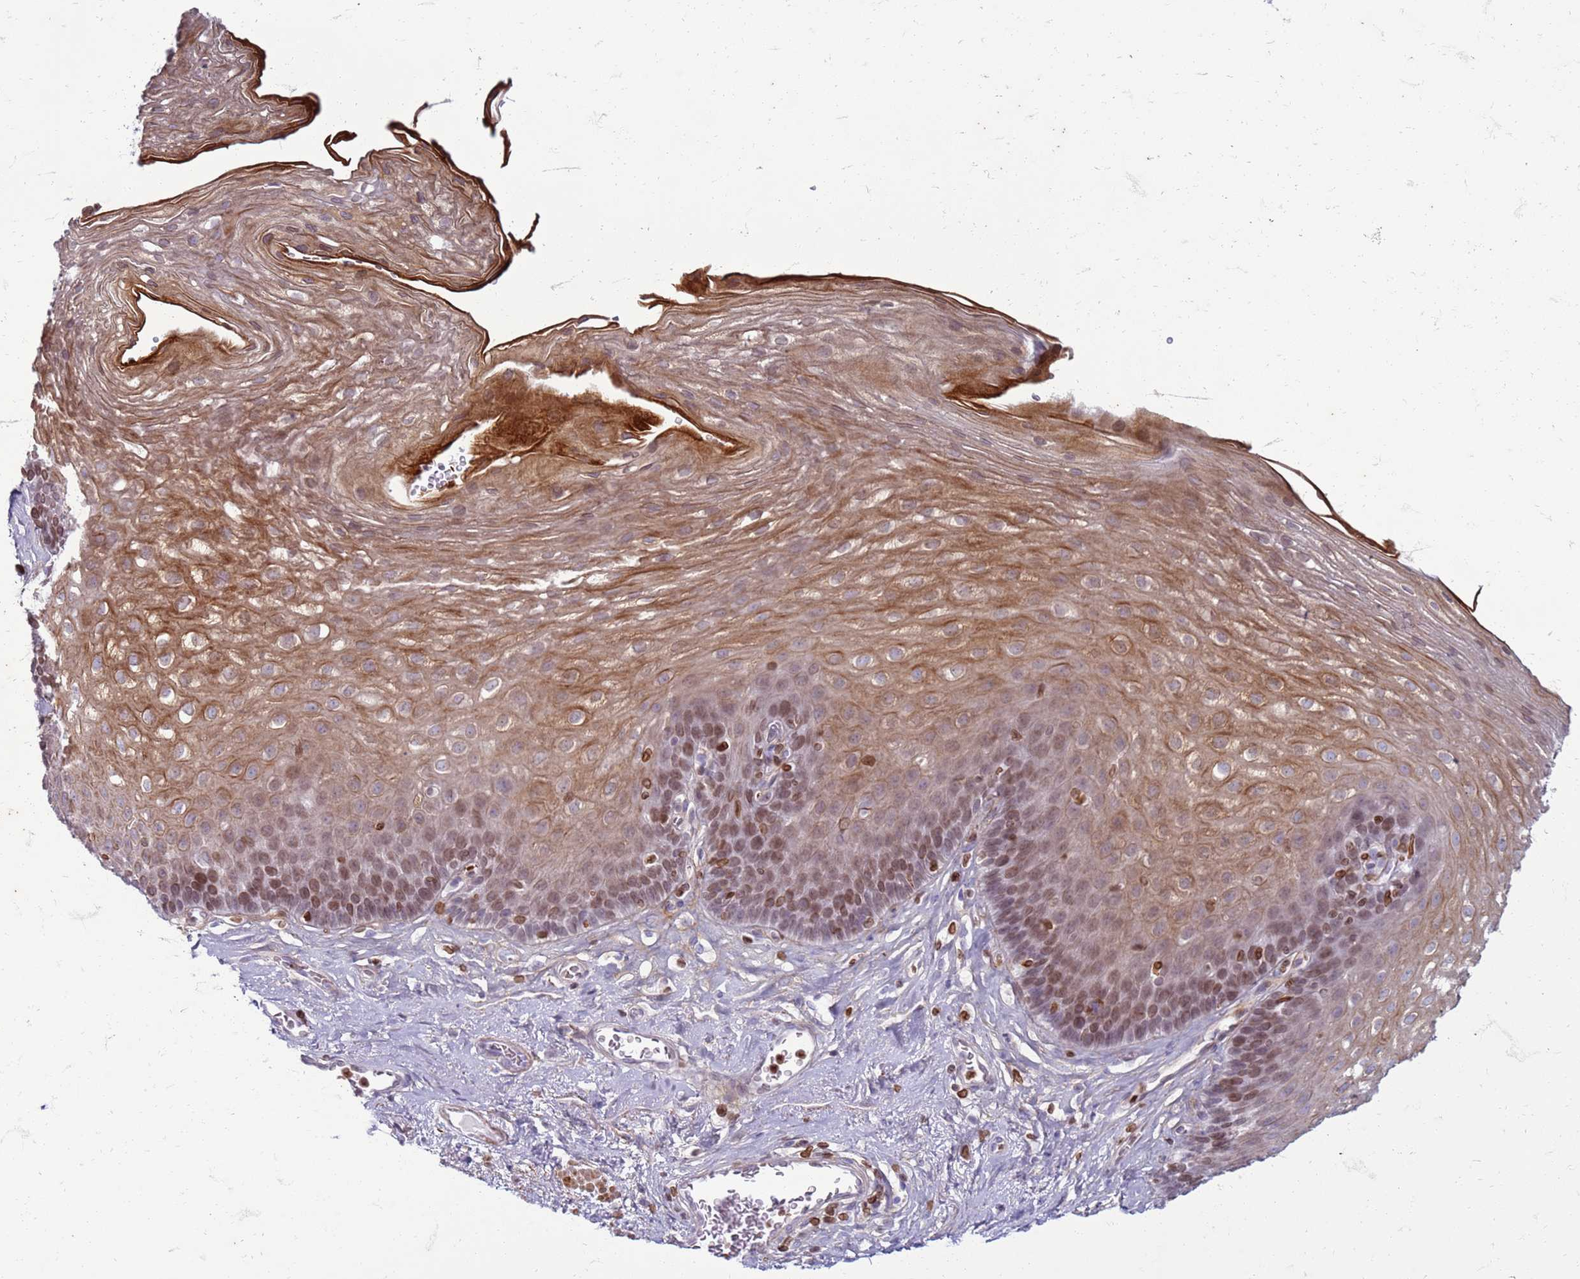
{"staining": {"intensity": "moderate", "quantity": "25%-75%", "location": "cytoplasmic/membranous,nuclear"}, "tissue": "esophagus", "cell_type": "Squamous epithelial cells", "image_type": "normal", "snomed": [{"axis": "morphology", "description": "Normal tissue, NOS"}, {"axis": "topography", "description": "Esophagus"}], "caption": "DAB (3,3'-diaminobenzidine) immunohistochemical staining of unremarkable human esophagus exhibits moderate cytoplasmic/membranous,nuclear protein positivity in approximately 25%-75% of squamous epithelial cells.", "gene": "METTL25B", "patient": {"sex": "female", "age": 66}}